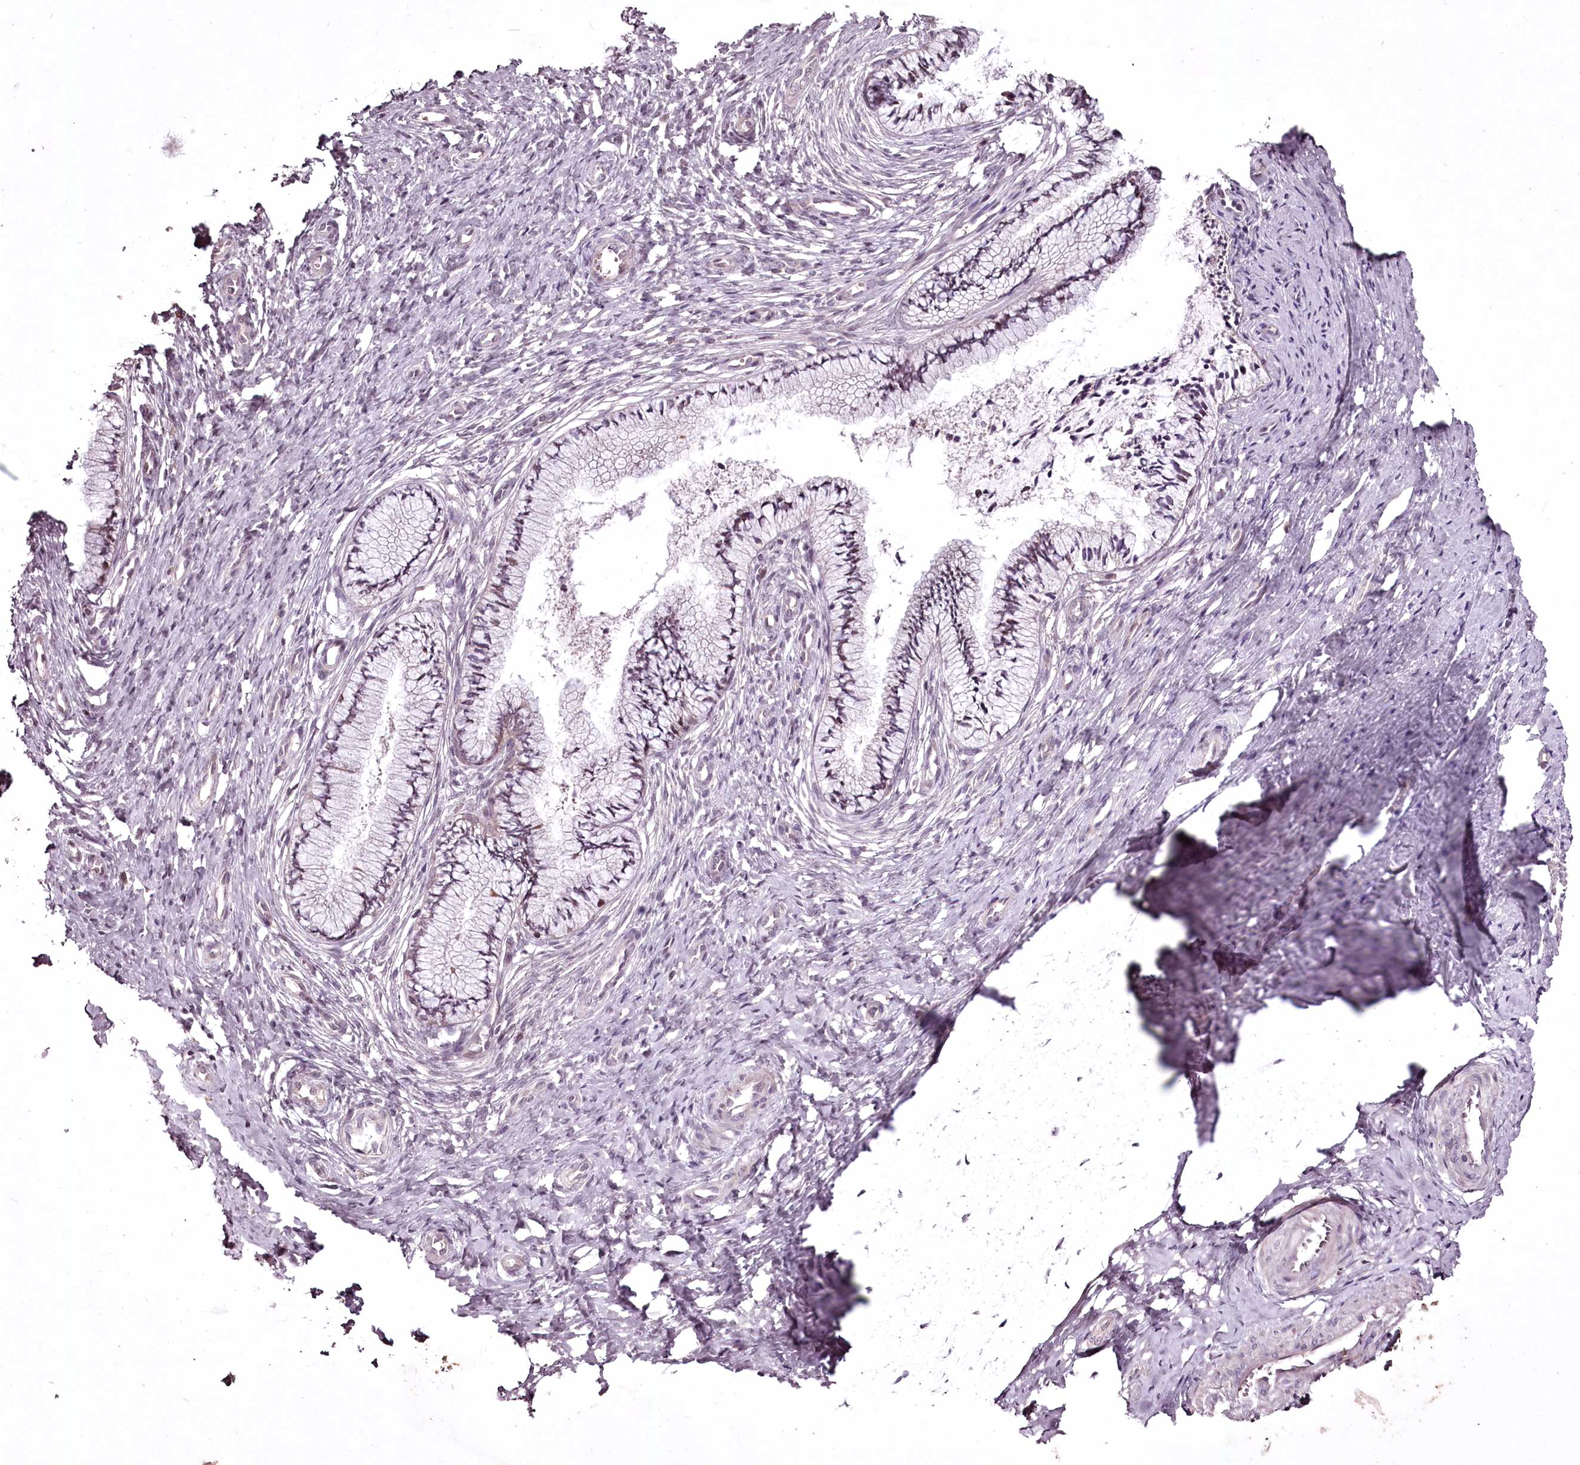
{"staining": {"intensity": "negative", "quantity": "none", "location": "none"}, "tissue": "cervix", "cell_type": "Glandular cells", "image_type": "normal", "snomed": [{"axis": "morphology", "description": "Normal tissue, NOS"}, {"axis": "topography", "description": "Cervix"}], "caption": "The immunohistochemistry (IHC) micrograph has no significant staining in glandular cells of cervix. (Stains: DAB immunohistochemistry (IHC) with hematoxylin counter stain, Microscopy: brightfield microscopy at high magnification).", "gene": "ADRA1D", "patient": {"sex": "female", "age": 36}}